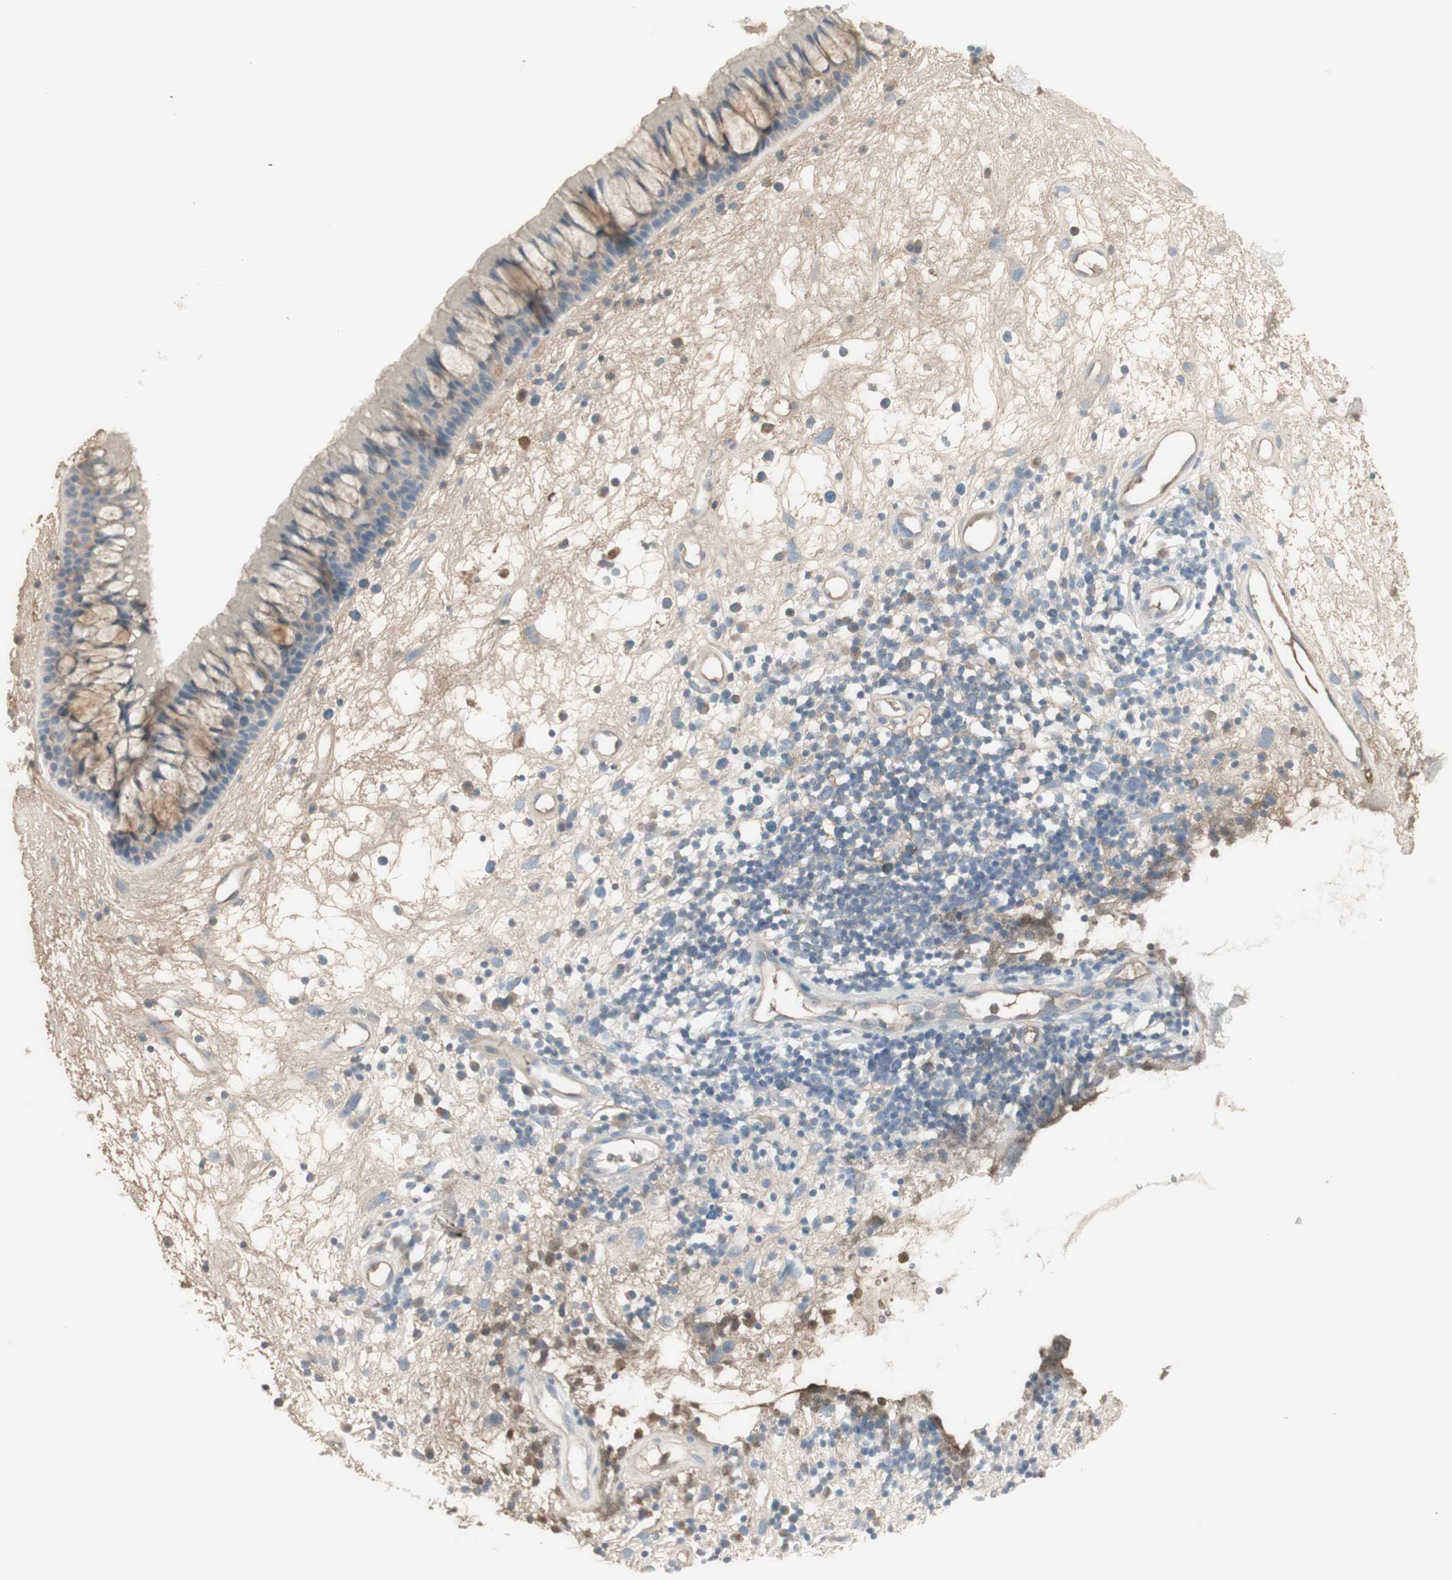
{"staining": {"intensity": "weak", "quantity": ">75%", "location": "cytoplasmic/membranous"}, "tissue": "nasopharynx", "cell_type": "Respiratory epithelial cells", "image_type": "normal", "snomed": [{"axis": "morphology", "description": "Normal tissue, NOS"}, {"axis": "morphology", "description": "Inflammation, NOS"}, {"axis": "topography", "description": "Nasopharynx"}], "caption": "The immunohistochemical stain labels weak cytoplasmic/membranous positivity in respiratory epithelial cells of benign nasopharynx.", "gene": "IFNG", "patient": {"sex": "male", "age": 48}}